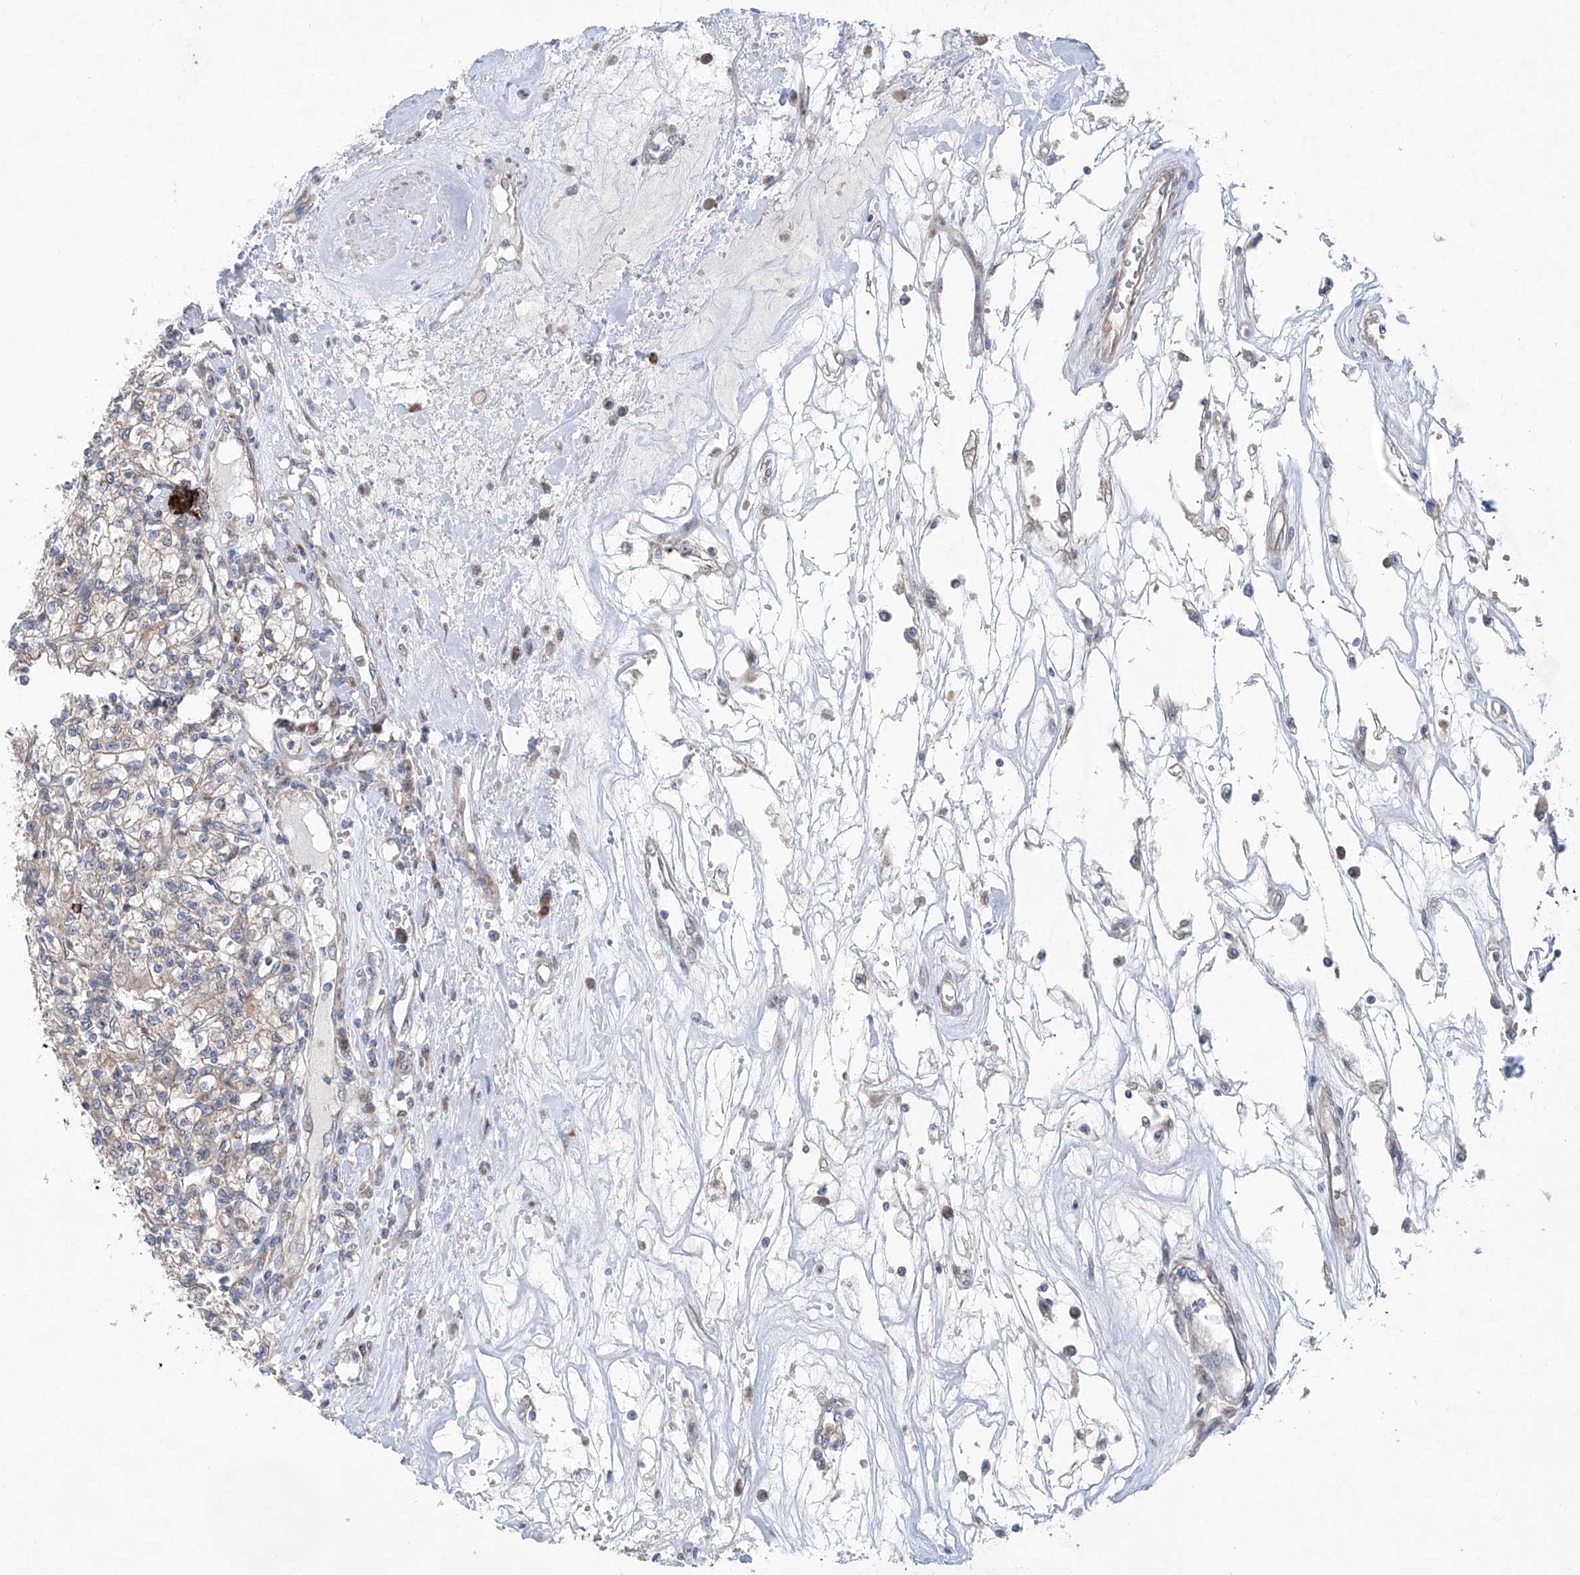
{"staining": {"intensity": "weak", "quantity": "<25%", "location": "cytoplasmic/membranous"}, "tissue": "renal cancer", "cell_type": "Tumor cells", "image_type": "cancer", "snomed": [{"axis": "morphology", "description": "Adenocarcinoma, NOS"}, {"axis": "topography", "description": "Kidney"}], "caption": "High magnification brightfield microscopy of adenocarcinoma (renal) stained with DAB (3,3'-diaminobenzidine) (brown) and counterstained with hematoxylin (blue): tumor cells show no significant positivity.", "gene": "KLC4", "patient": {"sex": "female", "age": 59}}